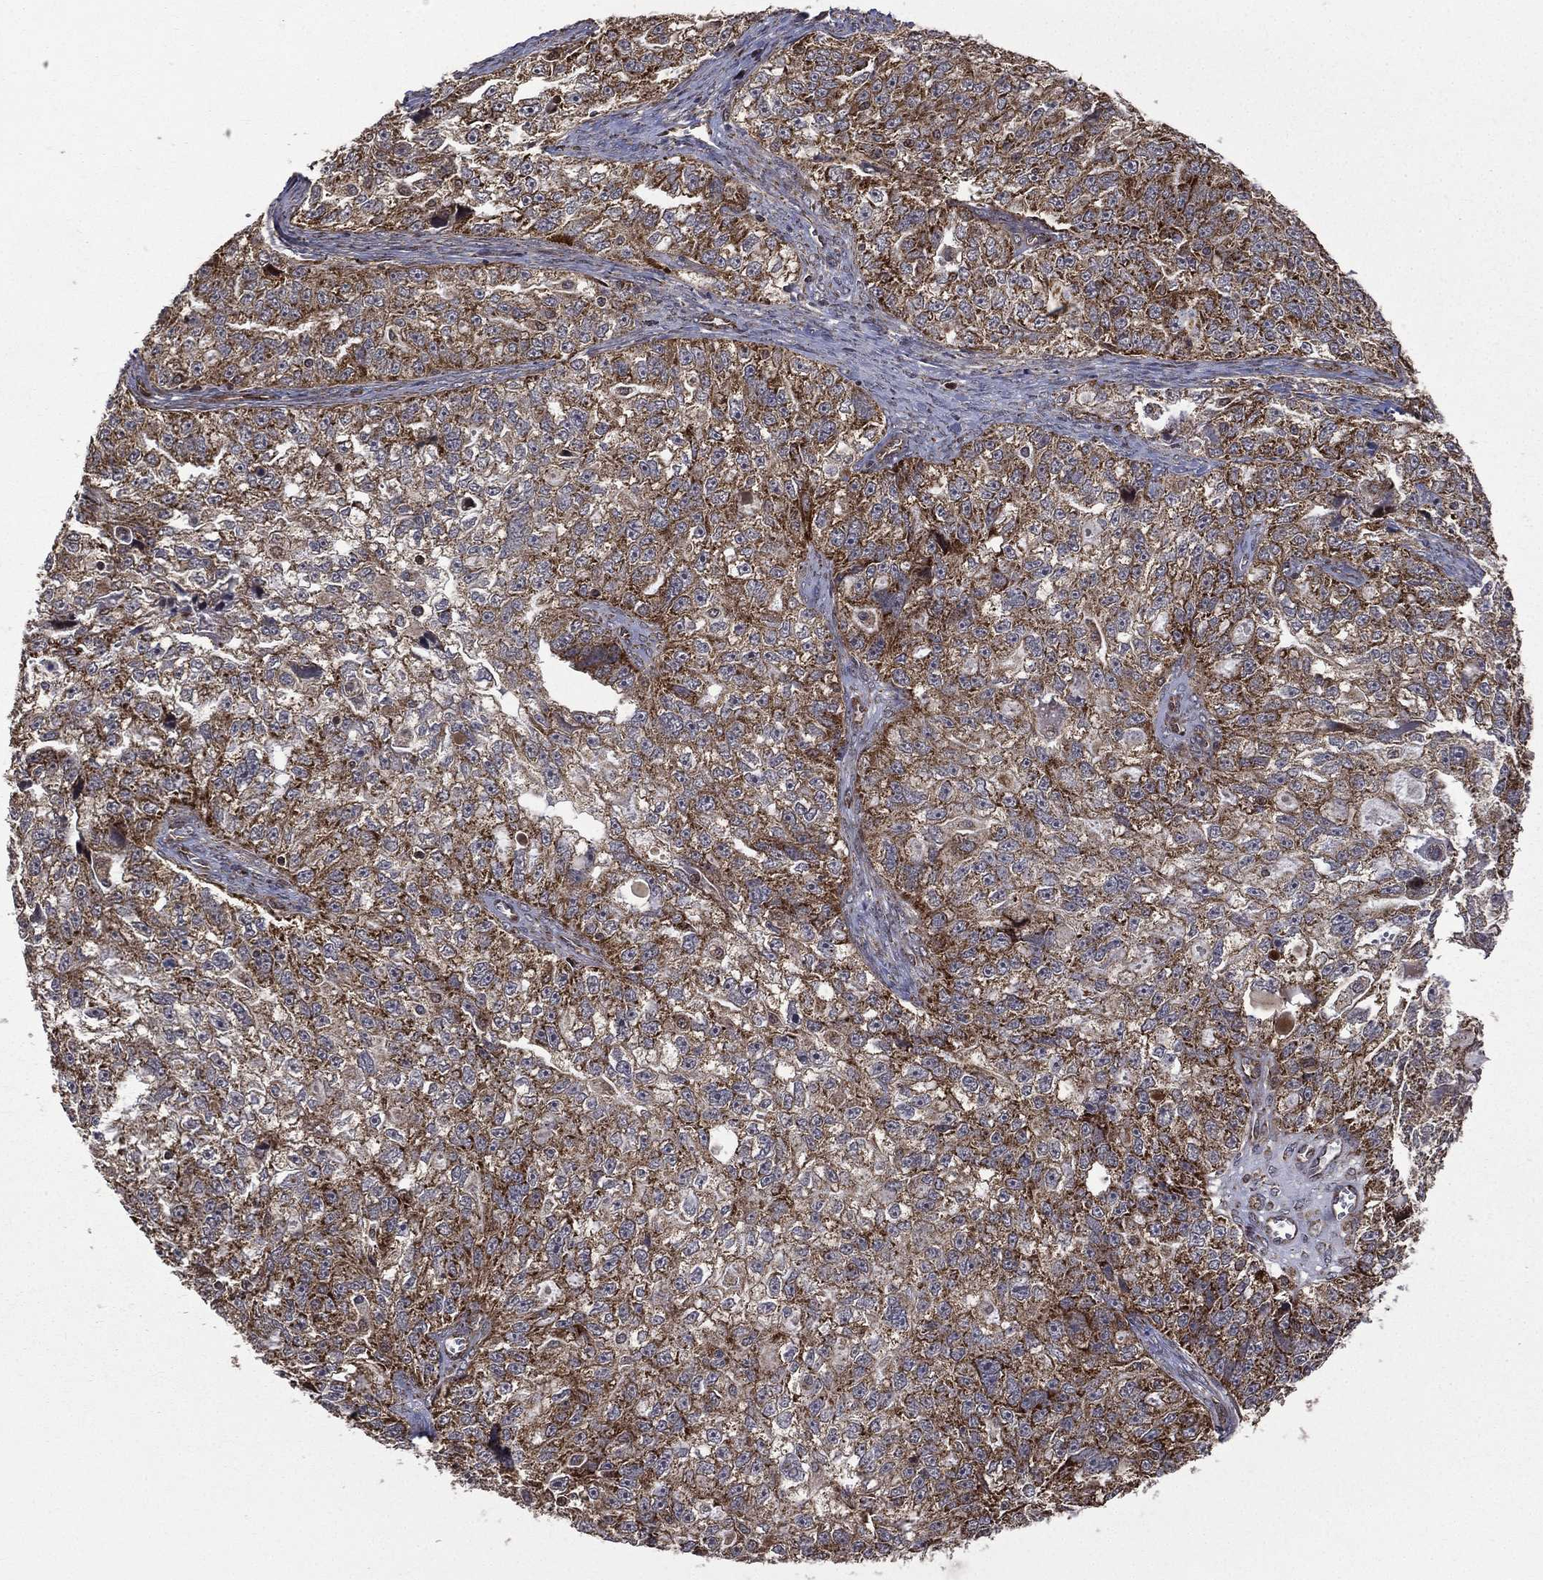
{"staining": {"intensity": "strong", "quantity": ">75%", "location": "cytoplasmic/membranous"}, "tissue": "ovarian cancer", "cell_type": "Tumor cells", "image_type": "cancer", "snomed": [{"axis": "morphology", "description": "Cystadenocarcinoma, serous, NOS"}, {"axis": "topography", "description": "Ovary"}], "caption": "A micrograph showing strong cytoplasmic/membranous expression in about >75% of tumor cells in serous cystadenocarcinoma (ovarian), as visualized by brown immunohistochemical staining.", "gene": "GIMAP6", "patient": {"sex": "female", "age": 51}}